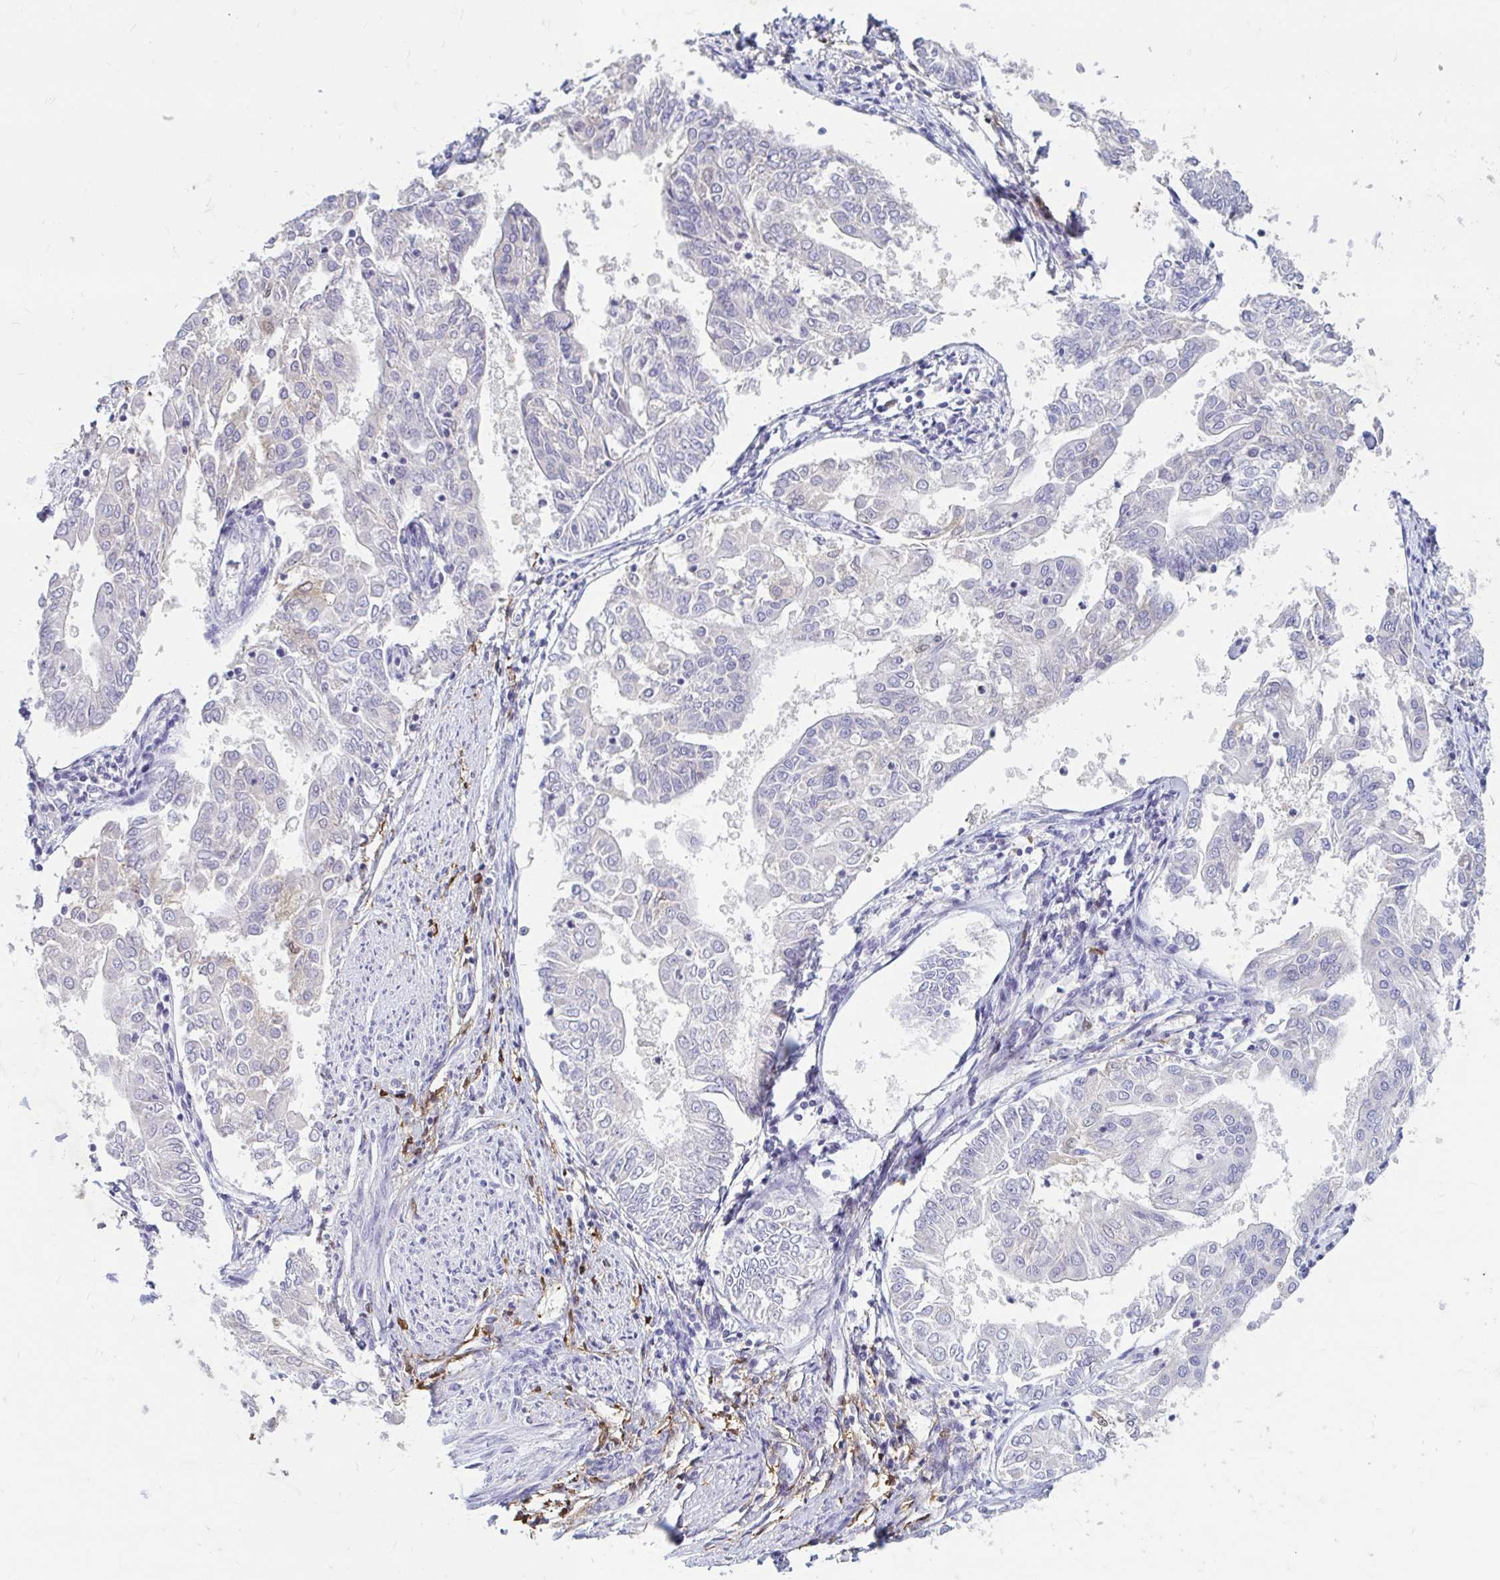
{"staining": {"intensity": "negative", "quantity": "none", "location": "none"}, "tissue": "endometrial cancer", "cell_type": "Tumor cells", "image_type": "cancer", "snomed": [{"axis": "morphology", "description": "Adenocarcinoma, NOS"}, {"axis": "topography", "description": "Endometrium"}], "caption": "Endometrial cancer was stained to show a protein in brown. There is no significant staining in tumor cells. (DAB (3,3'-diaminobenzidine) immunohistochemistry visualized using brightfield microscopy, high magnification).", "gene": "ADH1A", "patient": {"sex": "female", "age": 68}}